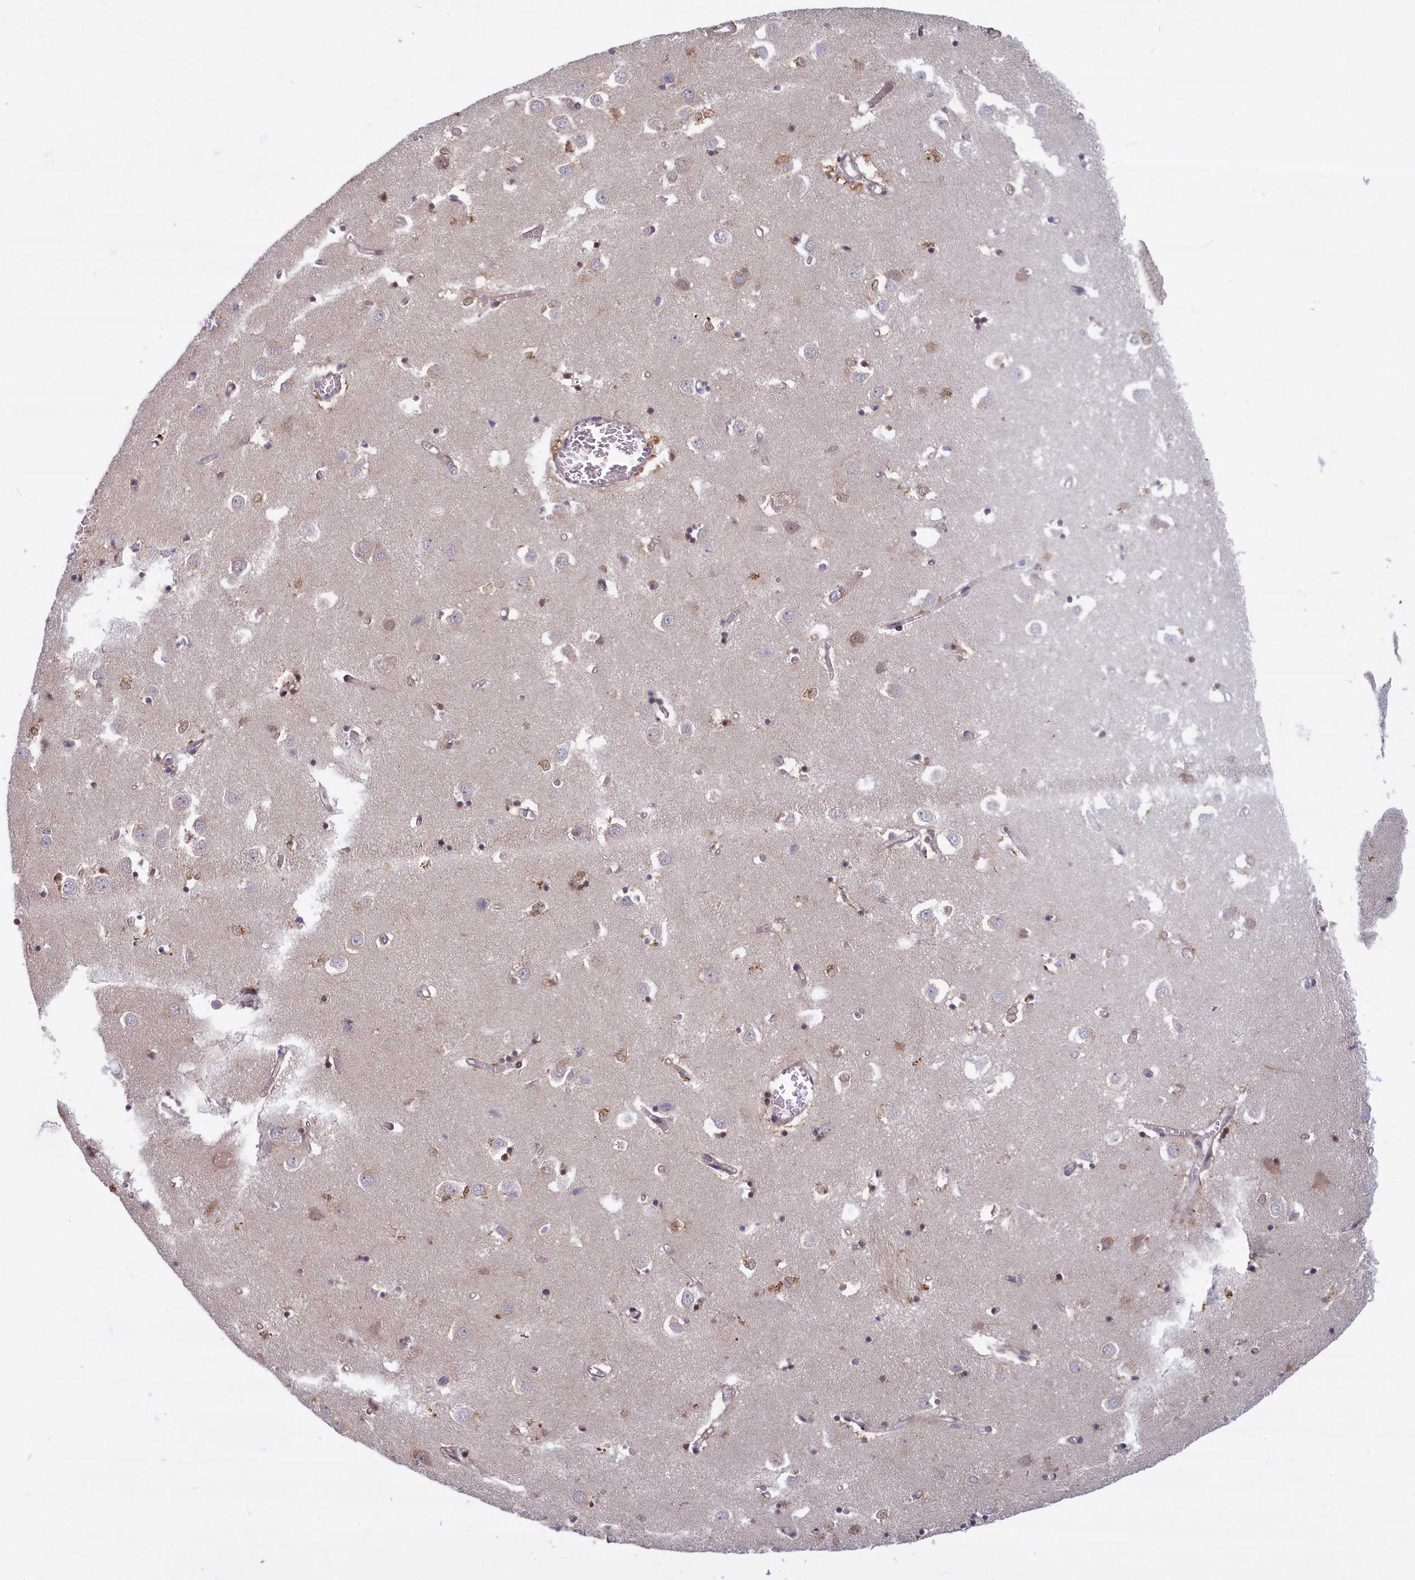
{"staining": {"intensity": "moderate", "quantity": "<25%", "location": "nuclear"}, "tissue": "caudate", "cell_type": "Glial cells", "image_type": "normal", "snomed": [{"axis": "morphology", "description": "Normal tissue, NOS"}, {"axis": "topography", "description": "Lateral ventricle wall"}], "caption": "High-magnification brightfield microscopy of benign caudate stained with DAB (3,3'-diaminobenzidine) (brown) and counterstained with hematoxylin (blue). glial cells exhibit moderate nuclear staining is appreciated in approximately<25% of cells. (IHC, brightfield microscopy, high magnification).", "gene": "FCSK", "patient": {"sex": "male", "age": 70}}